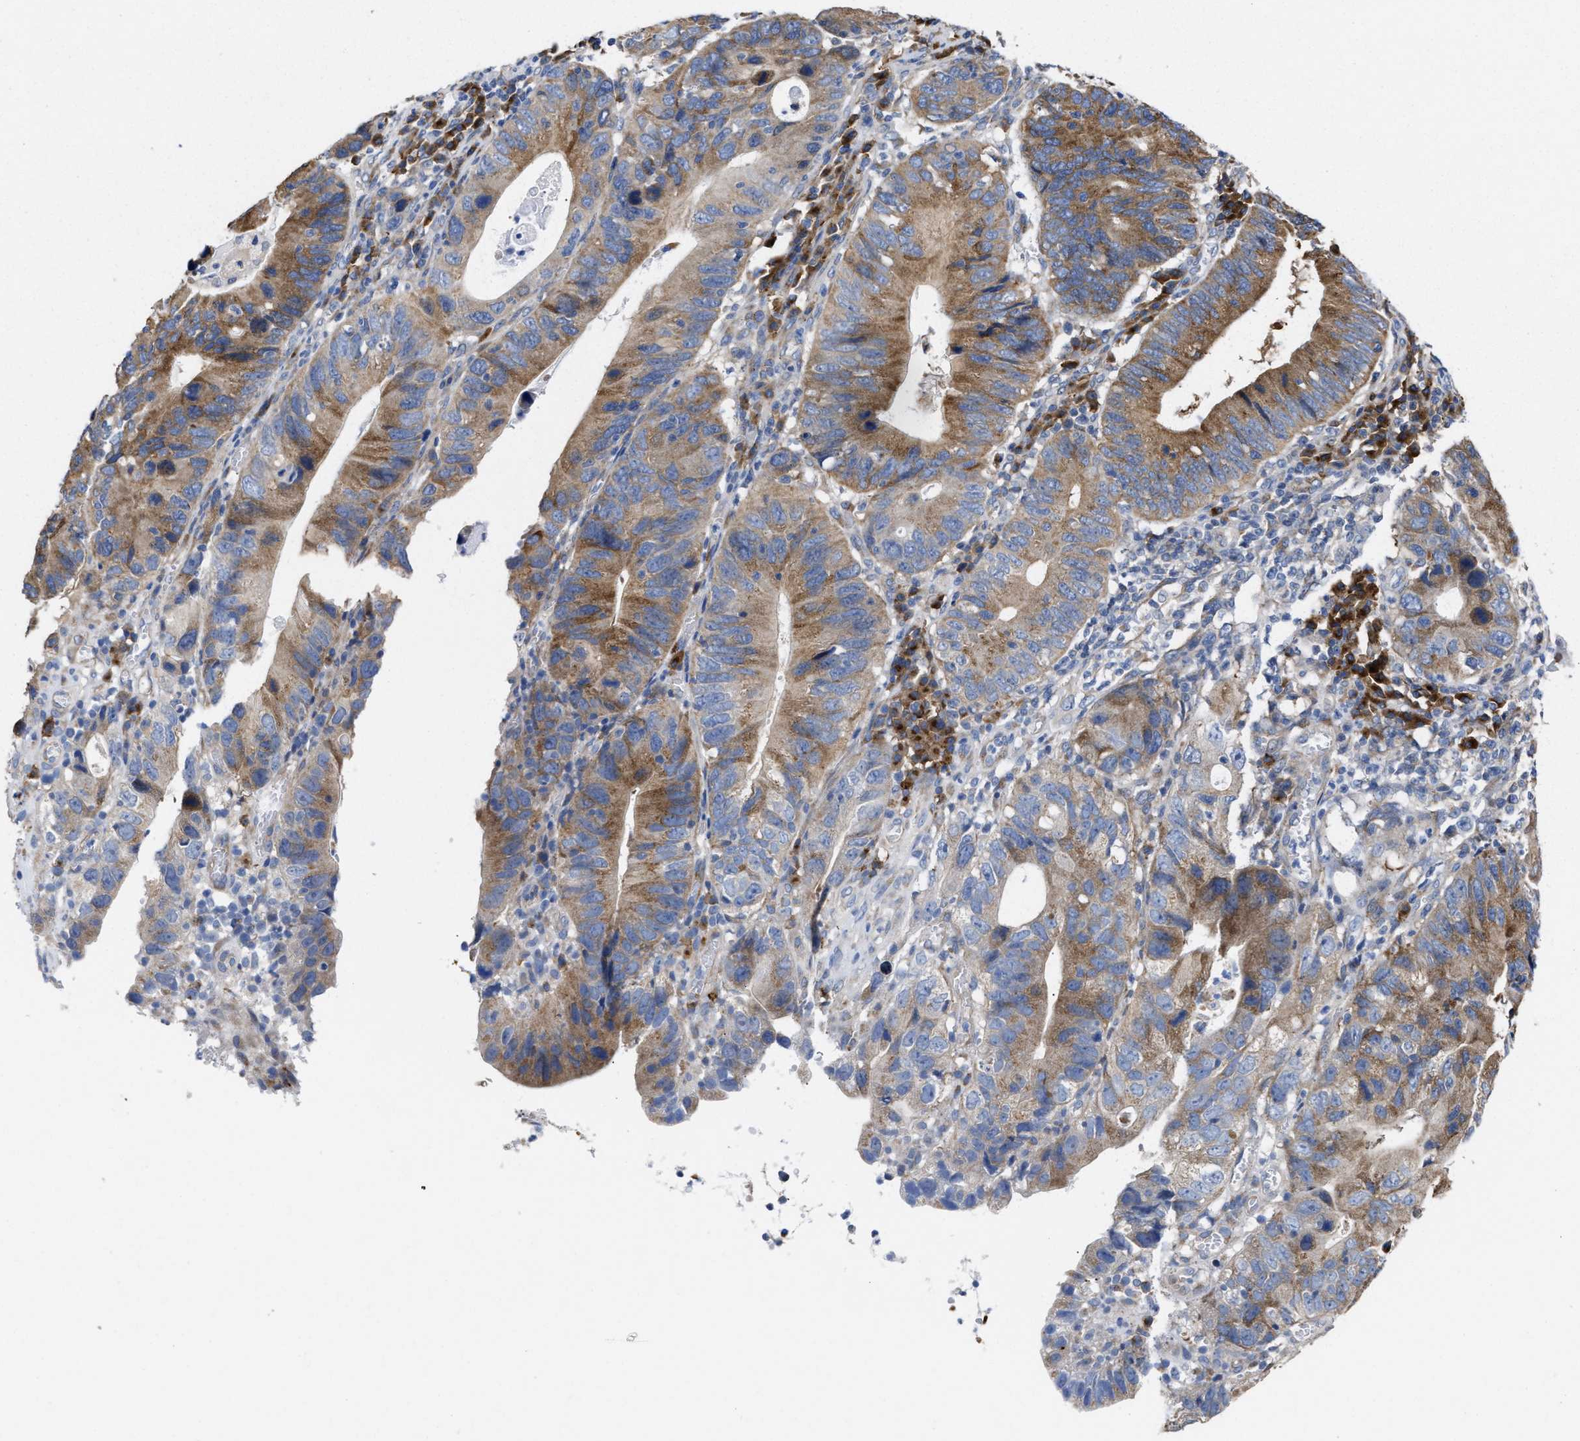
{"staining": {"intensity": "moderate", "quantity": ">75%", "location": "cytoplasmic/membranous"}, "tissue": "stomach cancer", "cell_type": "Tumor cells", "image_type": "cancer", "snomed": [{"axis": "morphology", "description": "Adenocarcinoma, NOS"}, {"axis": "topography", "description": "Stomach"}], "caption": "The immunohistochemical stain labels moderate cytoplasmic/membranous expression in tumor cells of stomach adenocarcinoma tissue. The protein of interest is stained brown, and the nuclei are stained in blue (DAB IHC with brightfield microscopy, high magnification).", "gene": "PPP1R15A", "patient": {"sex": "male", "age": 59}}